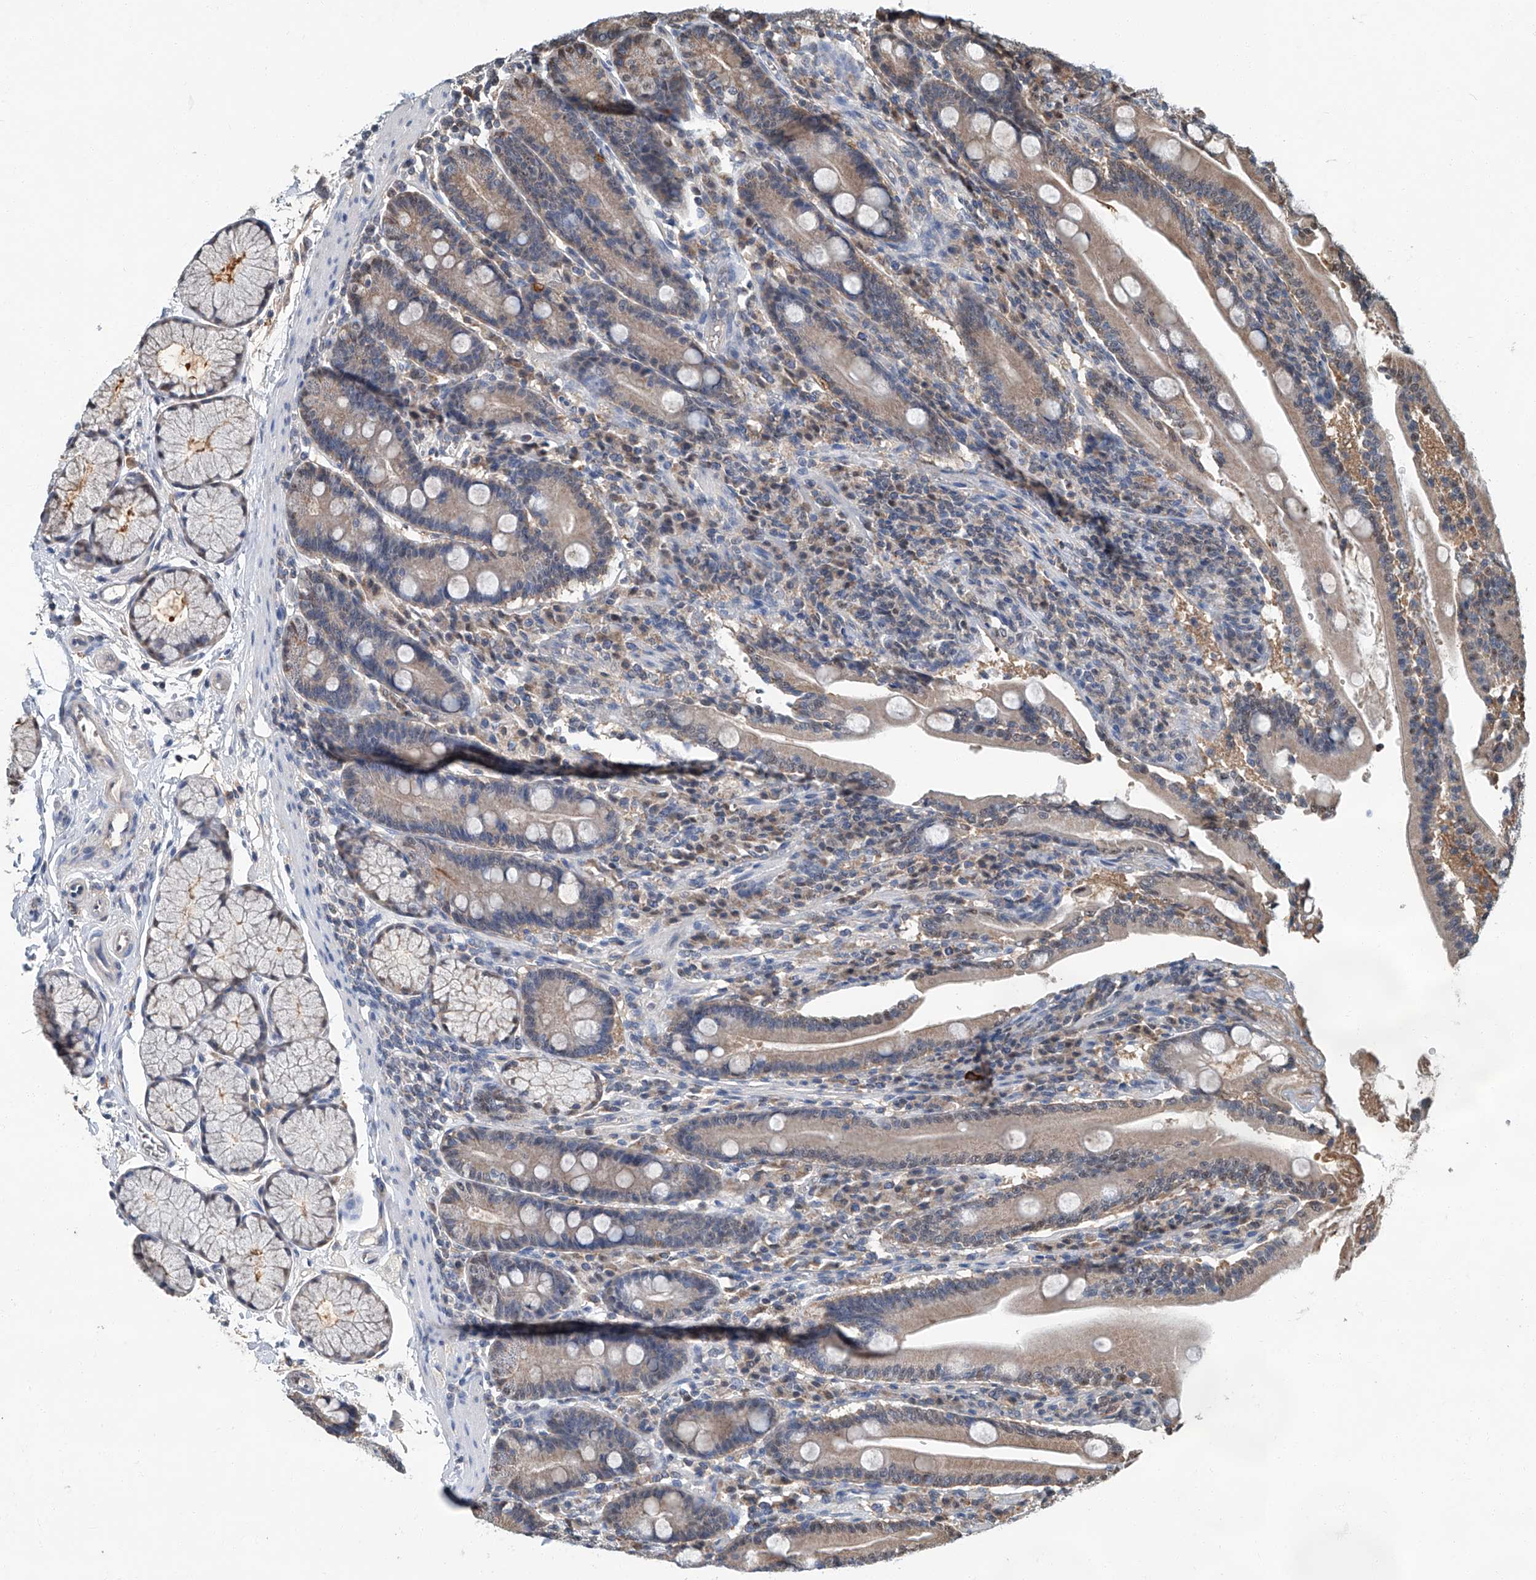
{"staining": {"intensity": "weak", "quantity": "25%-75%", "location": "cytoplasmic/membranous"}, "tissue": "duodenum", "cell_type": "Glandular cells", "image_type": "normal", "snomed": [{"axis": "morphology", "description": "Normal tissue, NOS"}, {"axis": "topography", "description": "Duodenum"}], "caption": "Glandular cells show low levels of weak cytoplasmic/membranous expression in about 25%-75% of cells in benign human duodenum. Nuclei are stained in blue.", "gene": "CLK1", "patient": {"sex": "male", "age": 35}}